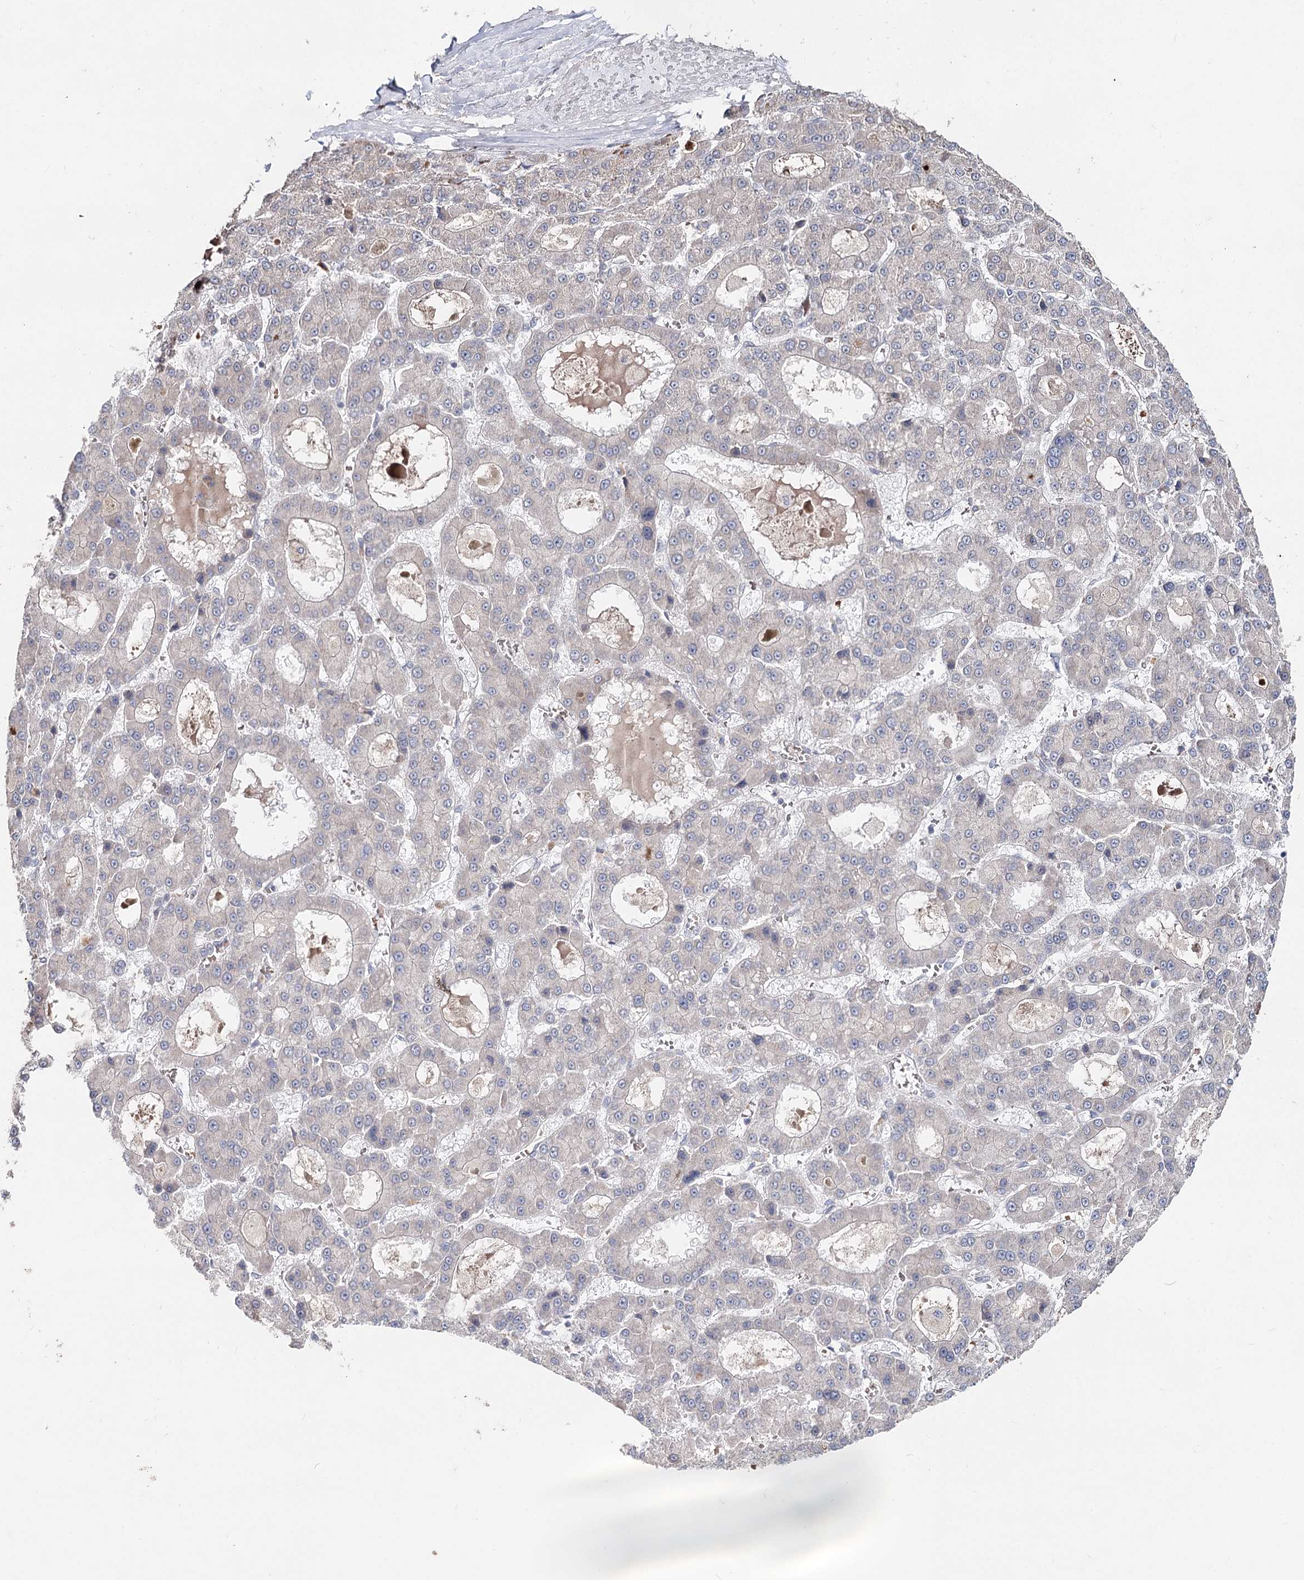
{"staining": {"intensity": "negative", "quantity": "none", "location": "none"}, "tissue": "liver cancer", "cell_type": "Tumor cells", "image_type": "cancer", "snomed": [{"axis": "morphology", "description": "Carcinoma, Hepatocellular, NOS"}, {"axis": "topography", "description": "Liver"}], "caption": "An image of human hepatocellular carcinoma (liver) is negative for staining in tumor cells.", "gene": "FBXO7", "patient": {"sex": "male", "age": 70}}